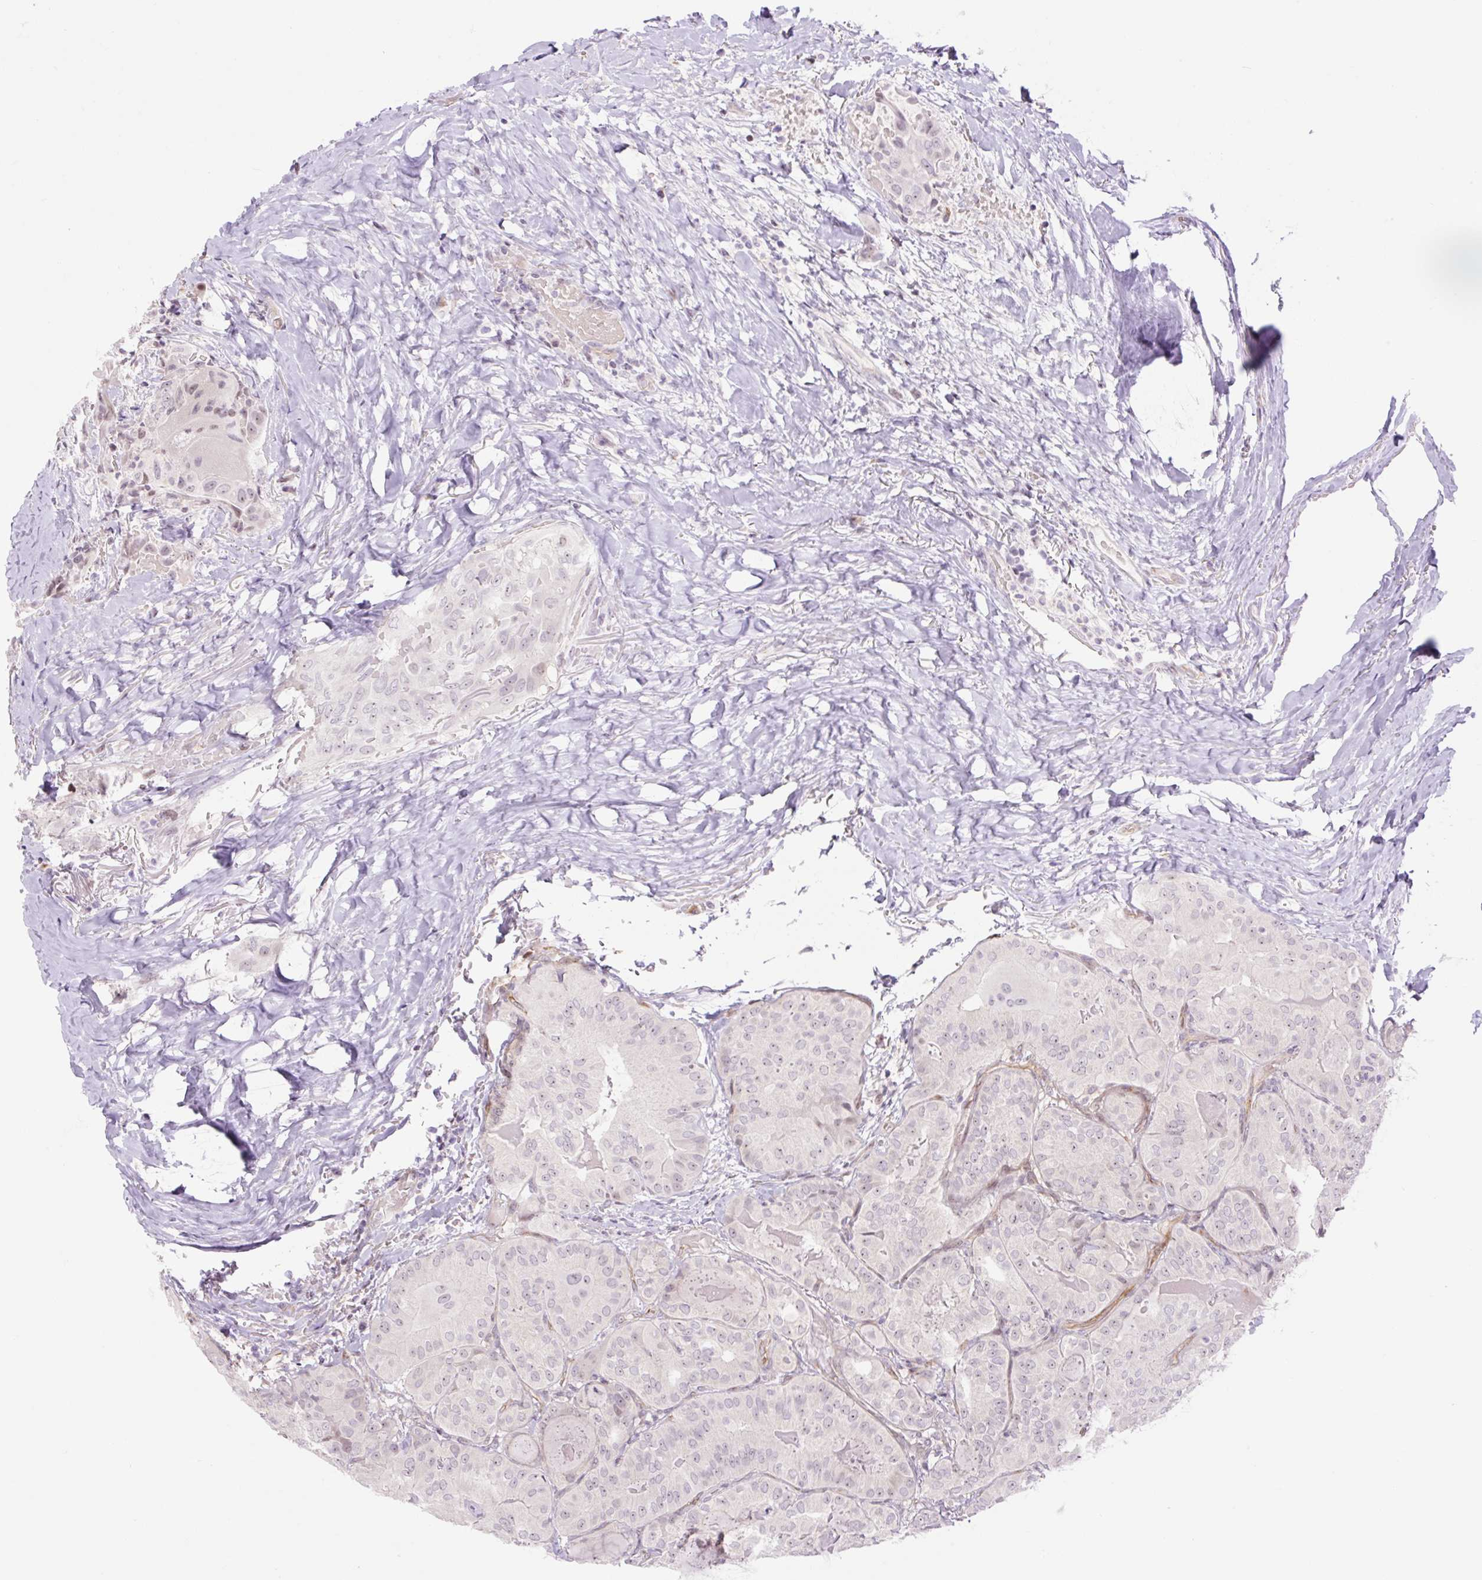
{"staining": {"intensity": "weak", "quantity": "<25%", "location": "nuclear"}, "tissue": "thyroid cancer", "cell_type": "Tumor cells", "image_type": "cancer", "snomed": [{"axis": "morphology", "description": "Papillary adenocarcinoma, NOS"}, {"axis": "topography", "description": "Thyroid gland"}], "caption": "Immunohistochemistry micrograph of neoplastic tissue: thyroid cancer (papillary adenocarcinoma) stained with DAB shows no significant protein staining in tumor cells.", "gene": "ZNF417", "patient": {"sex": "female", "age": 68}}